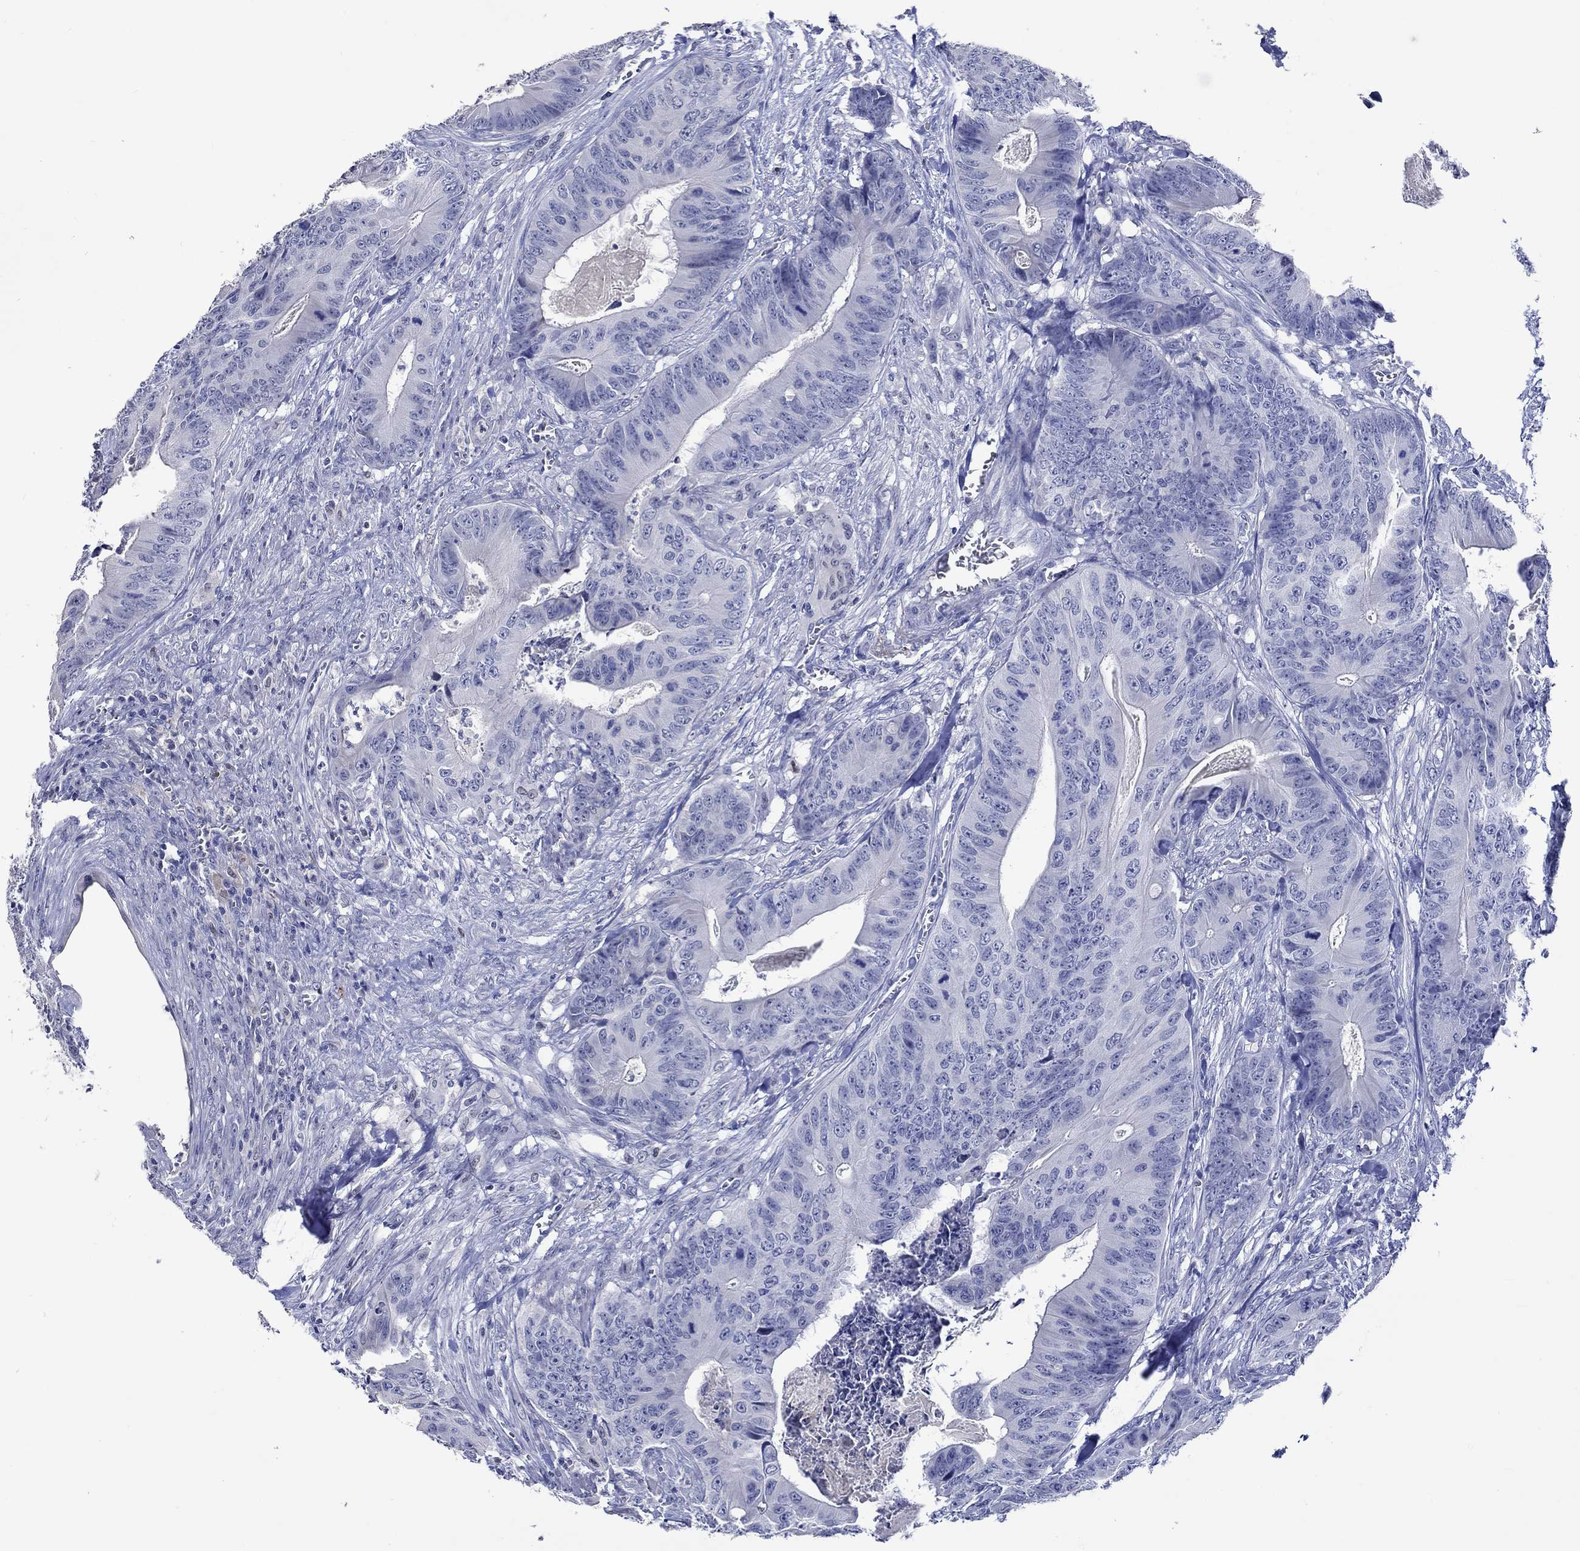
{"staining": {"intensity": "negative", "quantity": "none", "location": "none"}, "tissue": "colorectal cancer", "cell_type": "Tumor cells", "image_type": "cancer", "snomed": [{"axis": "morphology", "description": "Adenocarcinoma, NOS"}, {"axis": "topography", "description": "Colon"}], "caption": "Image shows no significant protein staining in tumor cells of colorectal adenocarcinoma.", "gene": "KLHL35", "patient": {"sex": "male", "age": 84}}